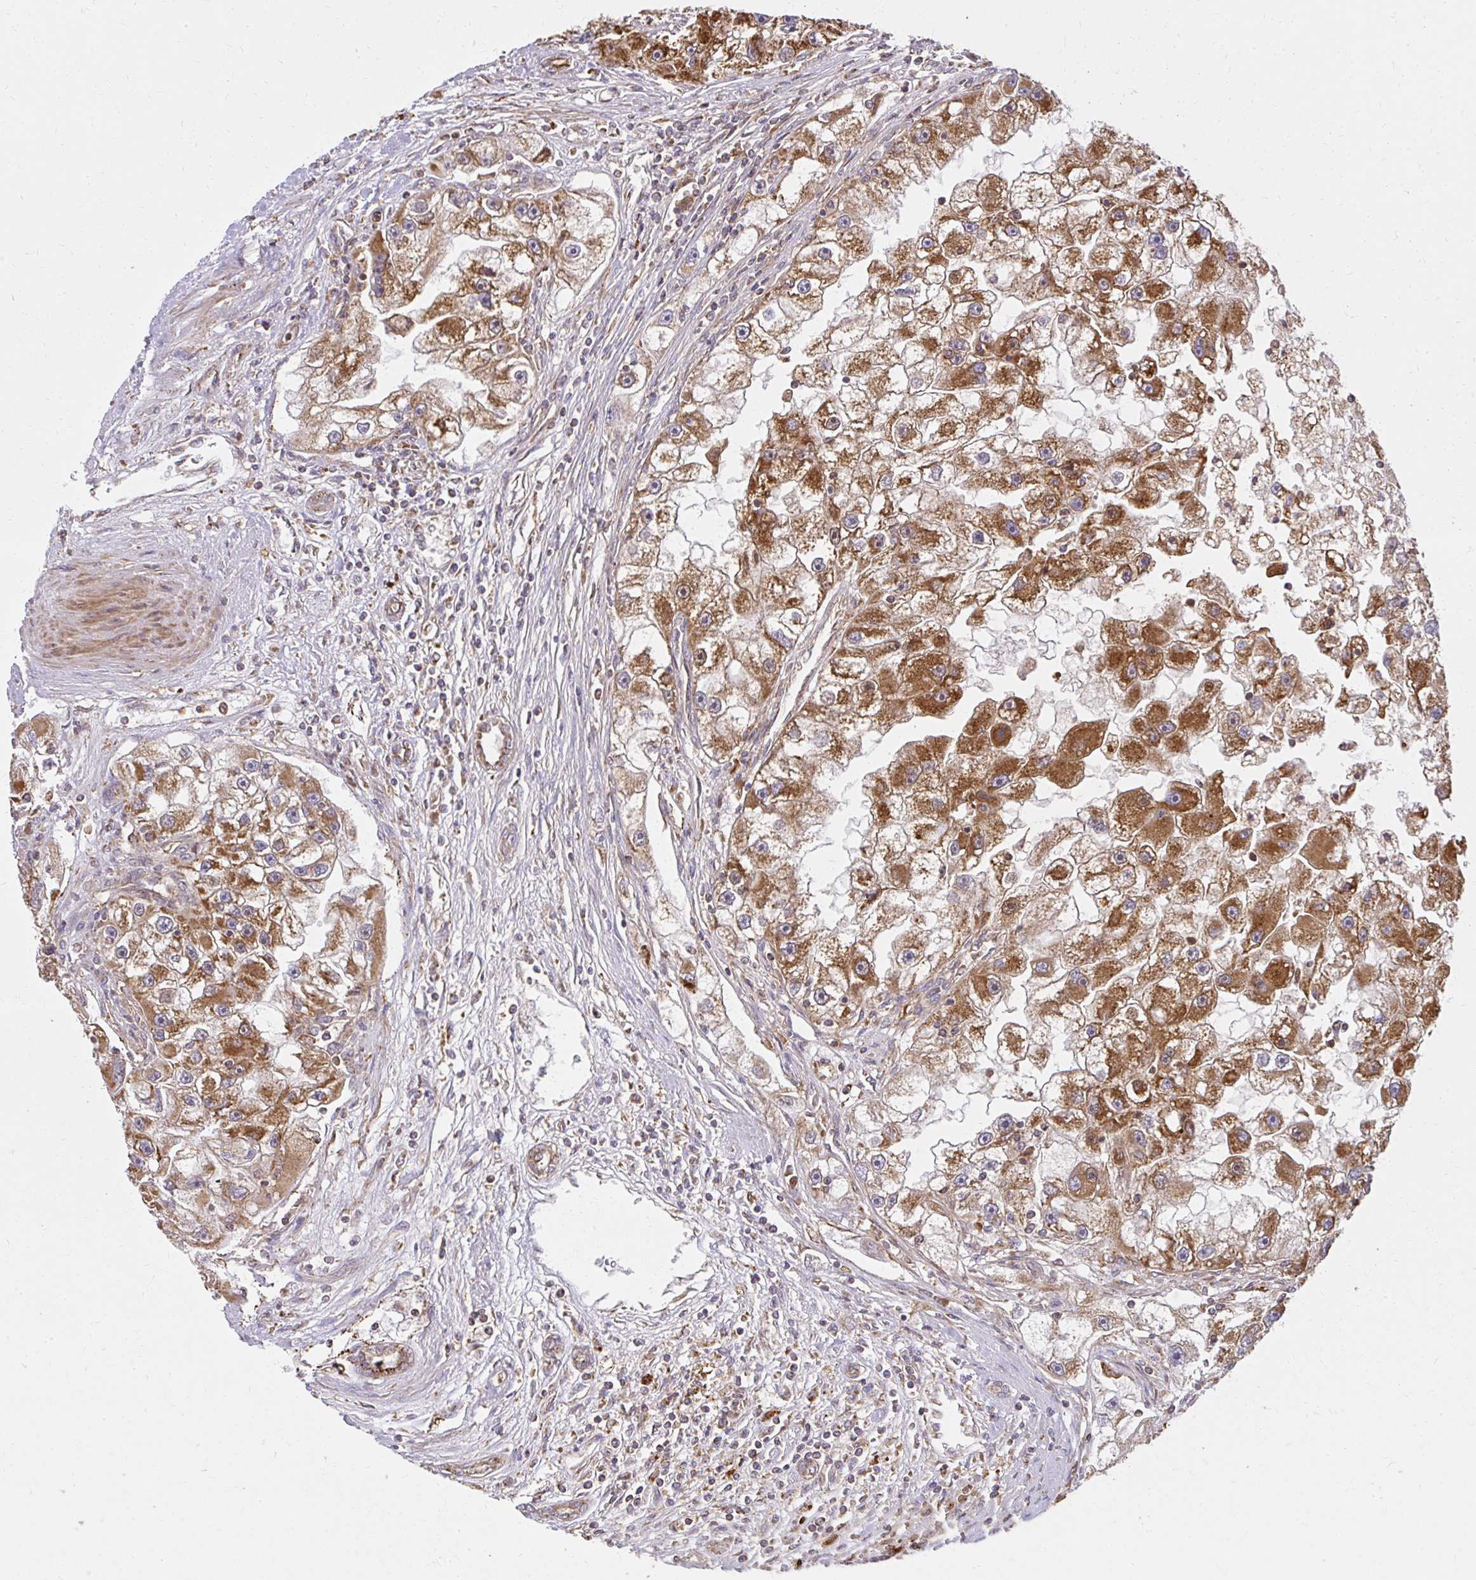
{"staining": {"intensity": "strong", "quantity": ">75%", "location": "cytoplasmic/membranous"}, "tissue": "renal cancer", "cell_type": "Tumor cells", "image_type": "cancer", "snomed": [{"axis": "morphology", "description": "Adenocarcinoma, NOS"}, {"axis": "topography", "description": "Kidney"}], "caption": "Tumor cells demonstrate strong cytoplasmic/membranous positivity in about >75% of cells in renal adenocarcinoma.", "gene": "GNS", "patient": {"sex": "male", "age": 63}}